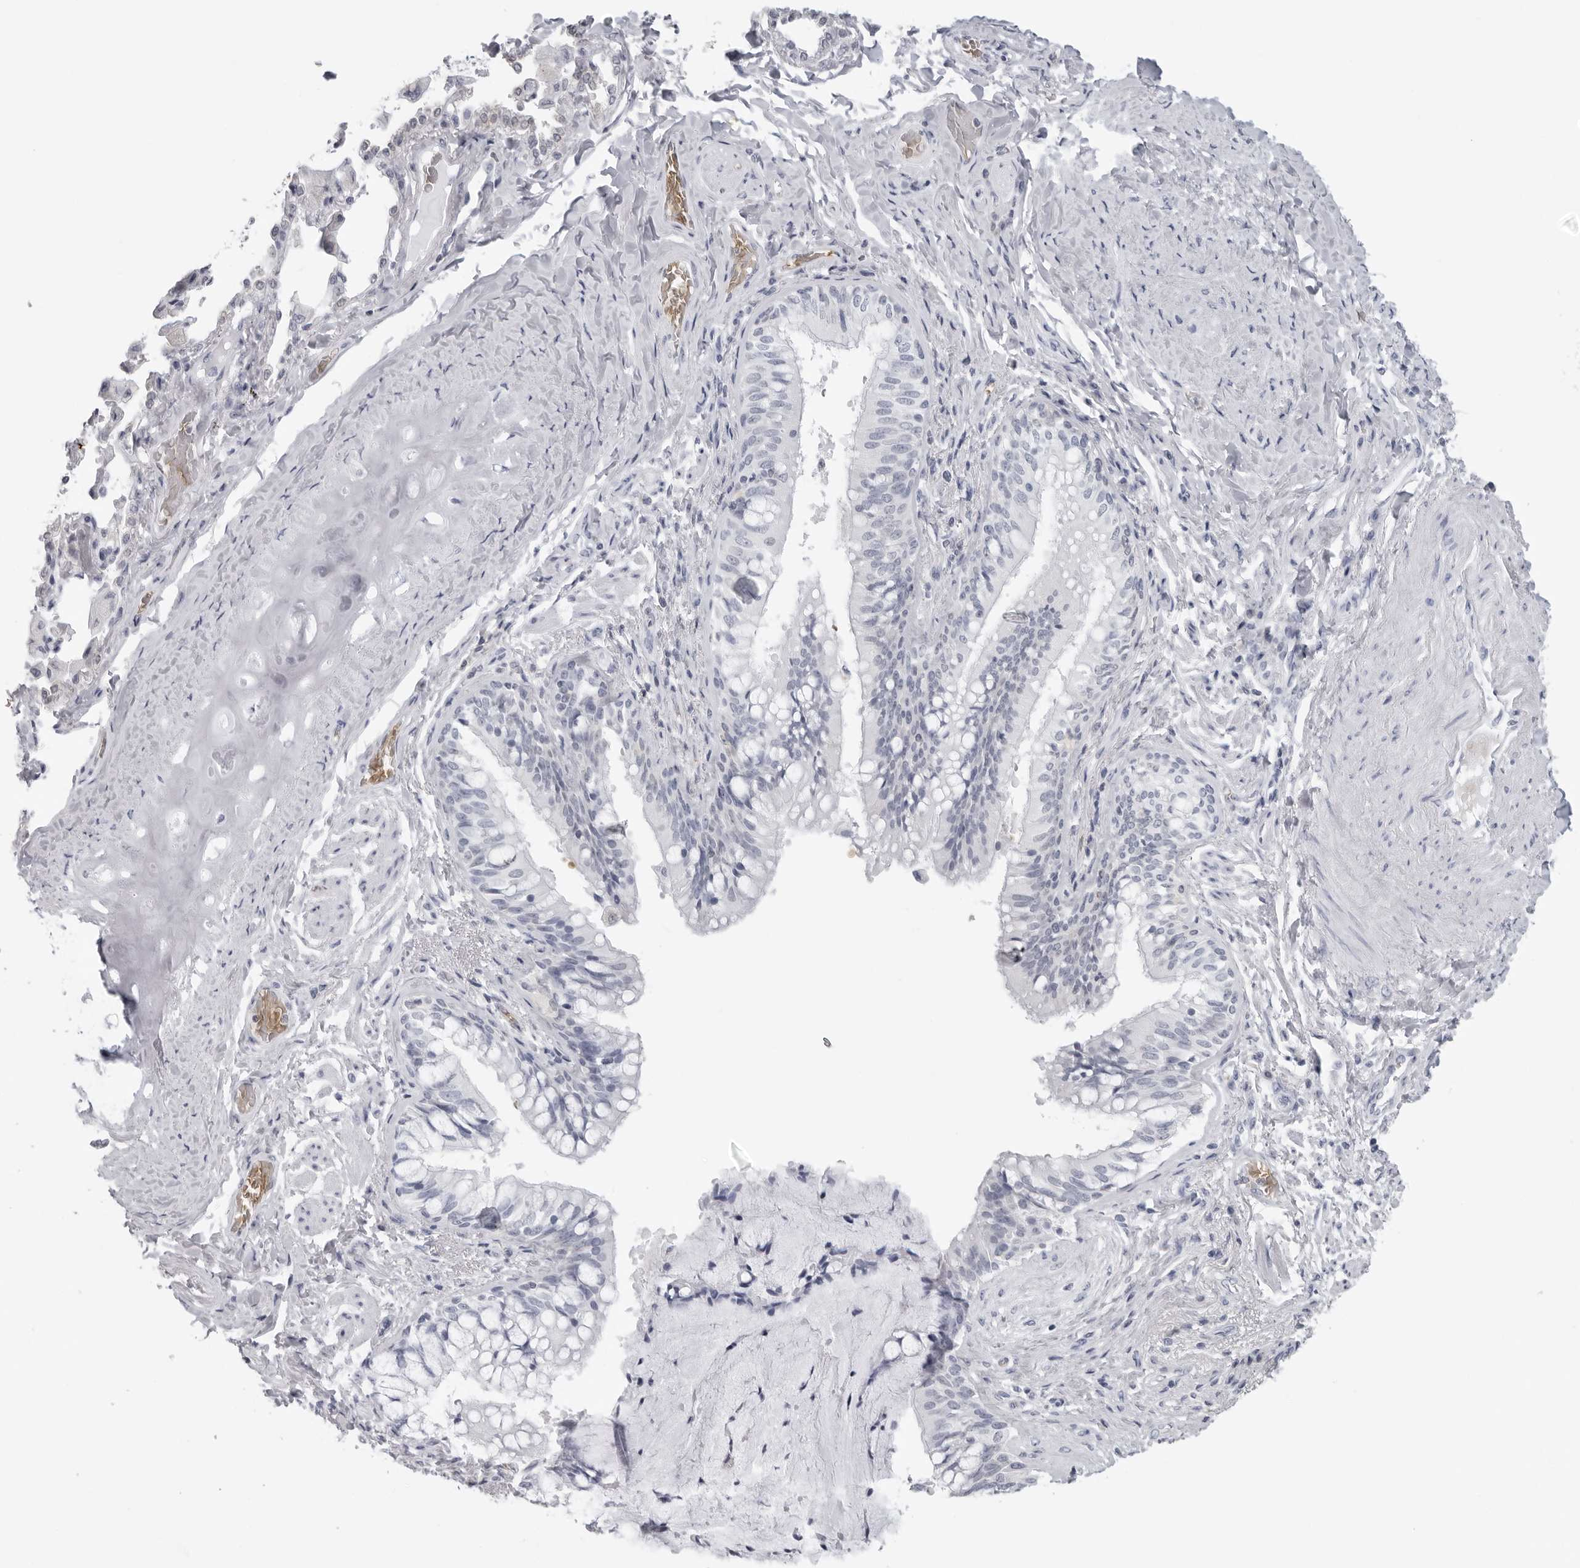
{"staining": {"intensity": "negative", "quantity": "none", "location": "none"}, "tissue": "bronchus", "cell_type": "Respiratory epithelial cells", "image_type": "normal", "snomed": [{"axis": "morphology", "description": "Normal tissue, NOS"}, {"axis": "morphology", "description": "Inflammation, NOS"}, {"axis": "topography", "description": "Lung"}], "caption": "This is an immunohistochemistry (IHC) image of normal human bronchus. There is no expression in respiratory epithelial cells.", "gene": "EPB41", "patient": {"sex": "female", "age": 46}}